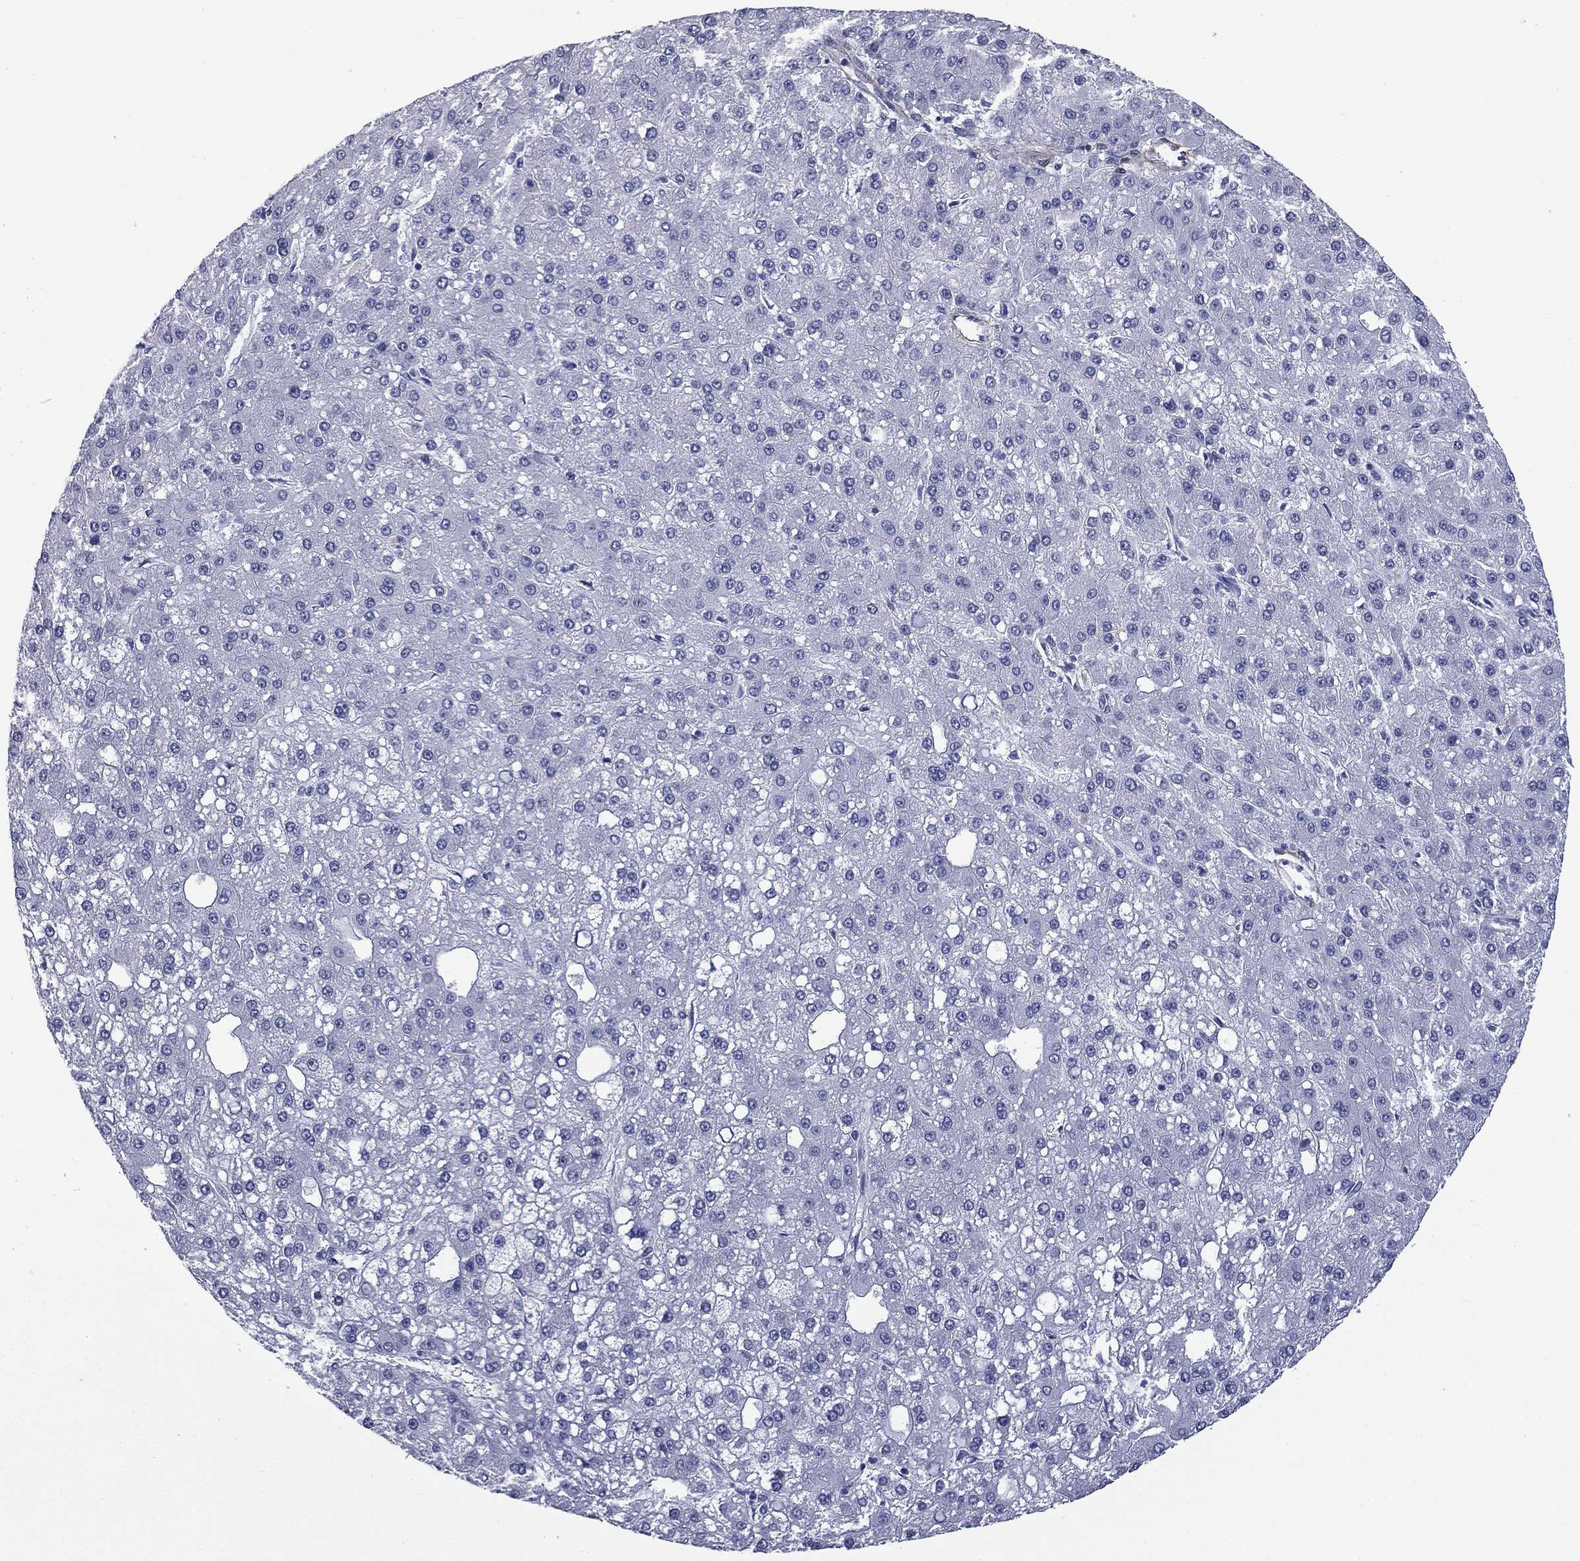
{"staining": {"intensity": "negative", "quantity": "none", "location": "none"}, "tissue": "liver cancer", "cell_type": "Tumor cells", "image_type": "cancer", "snomed": [{"axis": "morphology", "description": "Carcinoma, Hepatocellular, NOS"}, {"axis": "topography", "description": "Liver"}], "caption": "Immunohistochemistry (IHC) micrograph of human hepatocellular carcinoma (liver) stained for a protein (brown), which displays no staining in tumor cells.", "gene": "CAVIN3", "patient": {"sex": "male", "age": 67}}